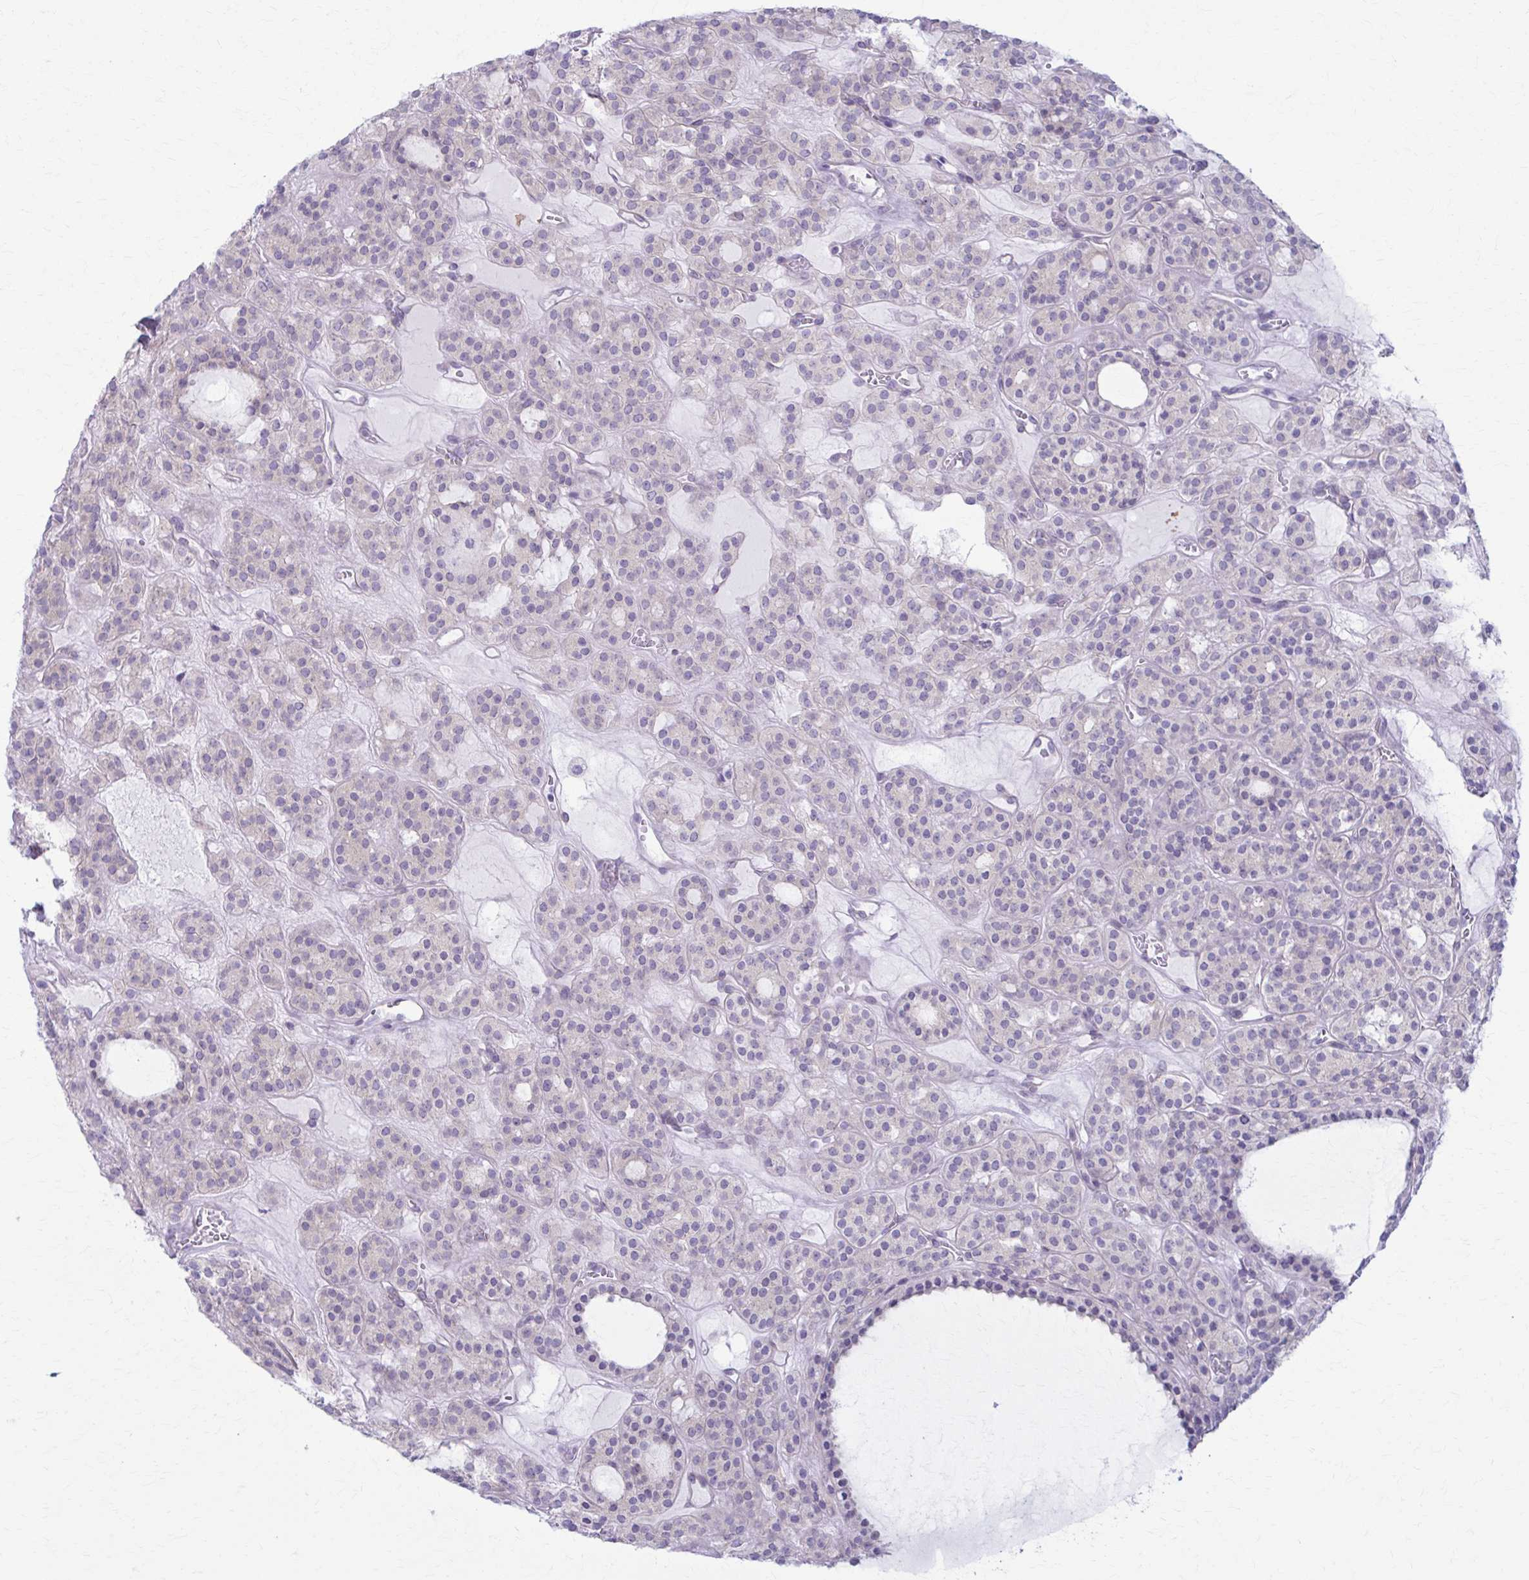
{"staining": {"intensity": "negative", "quantity": "none", "location": "none"}, "tissue": "thyroid cancer", "cell_type": "Tumor cells", "image_type": "cancer", "snomed": [{"axis": "morphology", "description": "Follicular adenoma carcinoma, NOS"}, {"axis": "topography", "description": "Thyroid gland"}], "caption": "A high-resolution image shows immunohistochemistry staining of thyroid cancer, which shows no significant staining in tumor cells.", "gene": "PRKRA", "patient": {"sex": "female", "age": 63}}